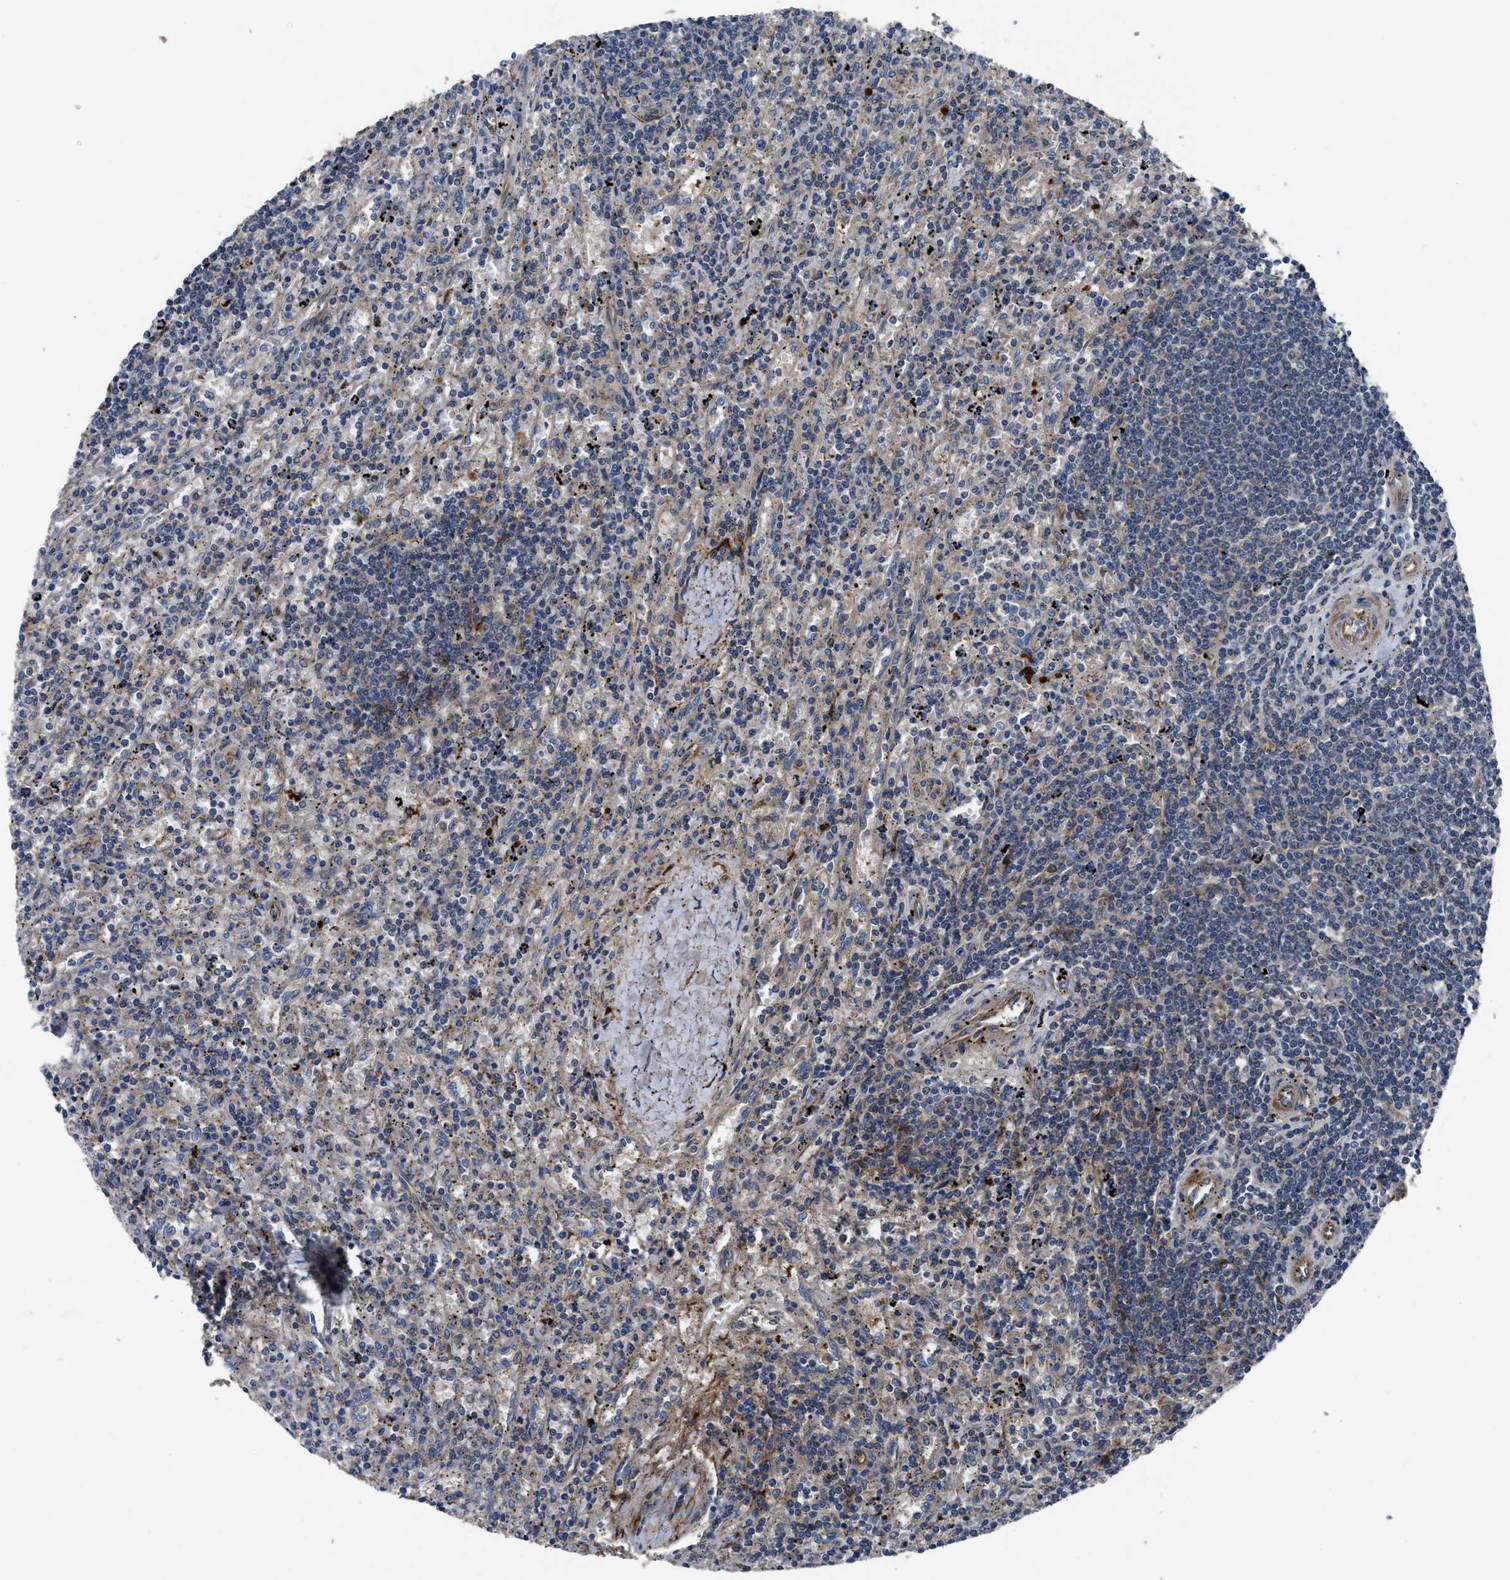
{"staining": {"intensity": "negative", "quantity": "none", "location": "none"}, "tissue": "lymphoma", "cell_type": "Tumor cells", "image_type": "cancer", "snomed": [{"axis": "morphology", "description": "Malignant lymphoma, non-Hodgkin's type, Low grade"}, {"axis": "topography", "description": "Spleen"}], "caption": "DAB immunohistochemical staining of human lymphoma reveals no significant positivity in tumor cells.", "gene": "ERC1", "patient": {"sex": "male", "age": 76}}